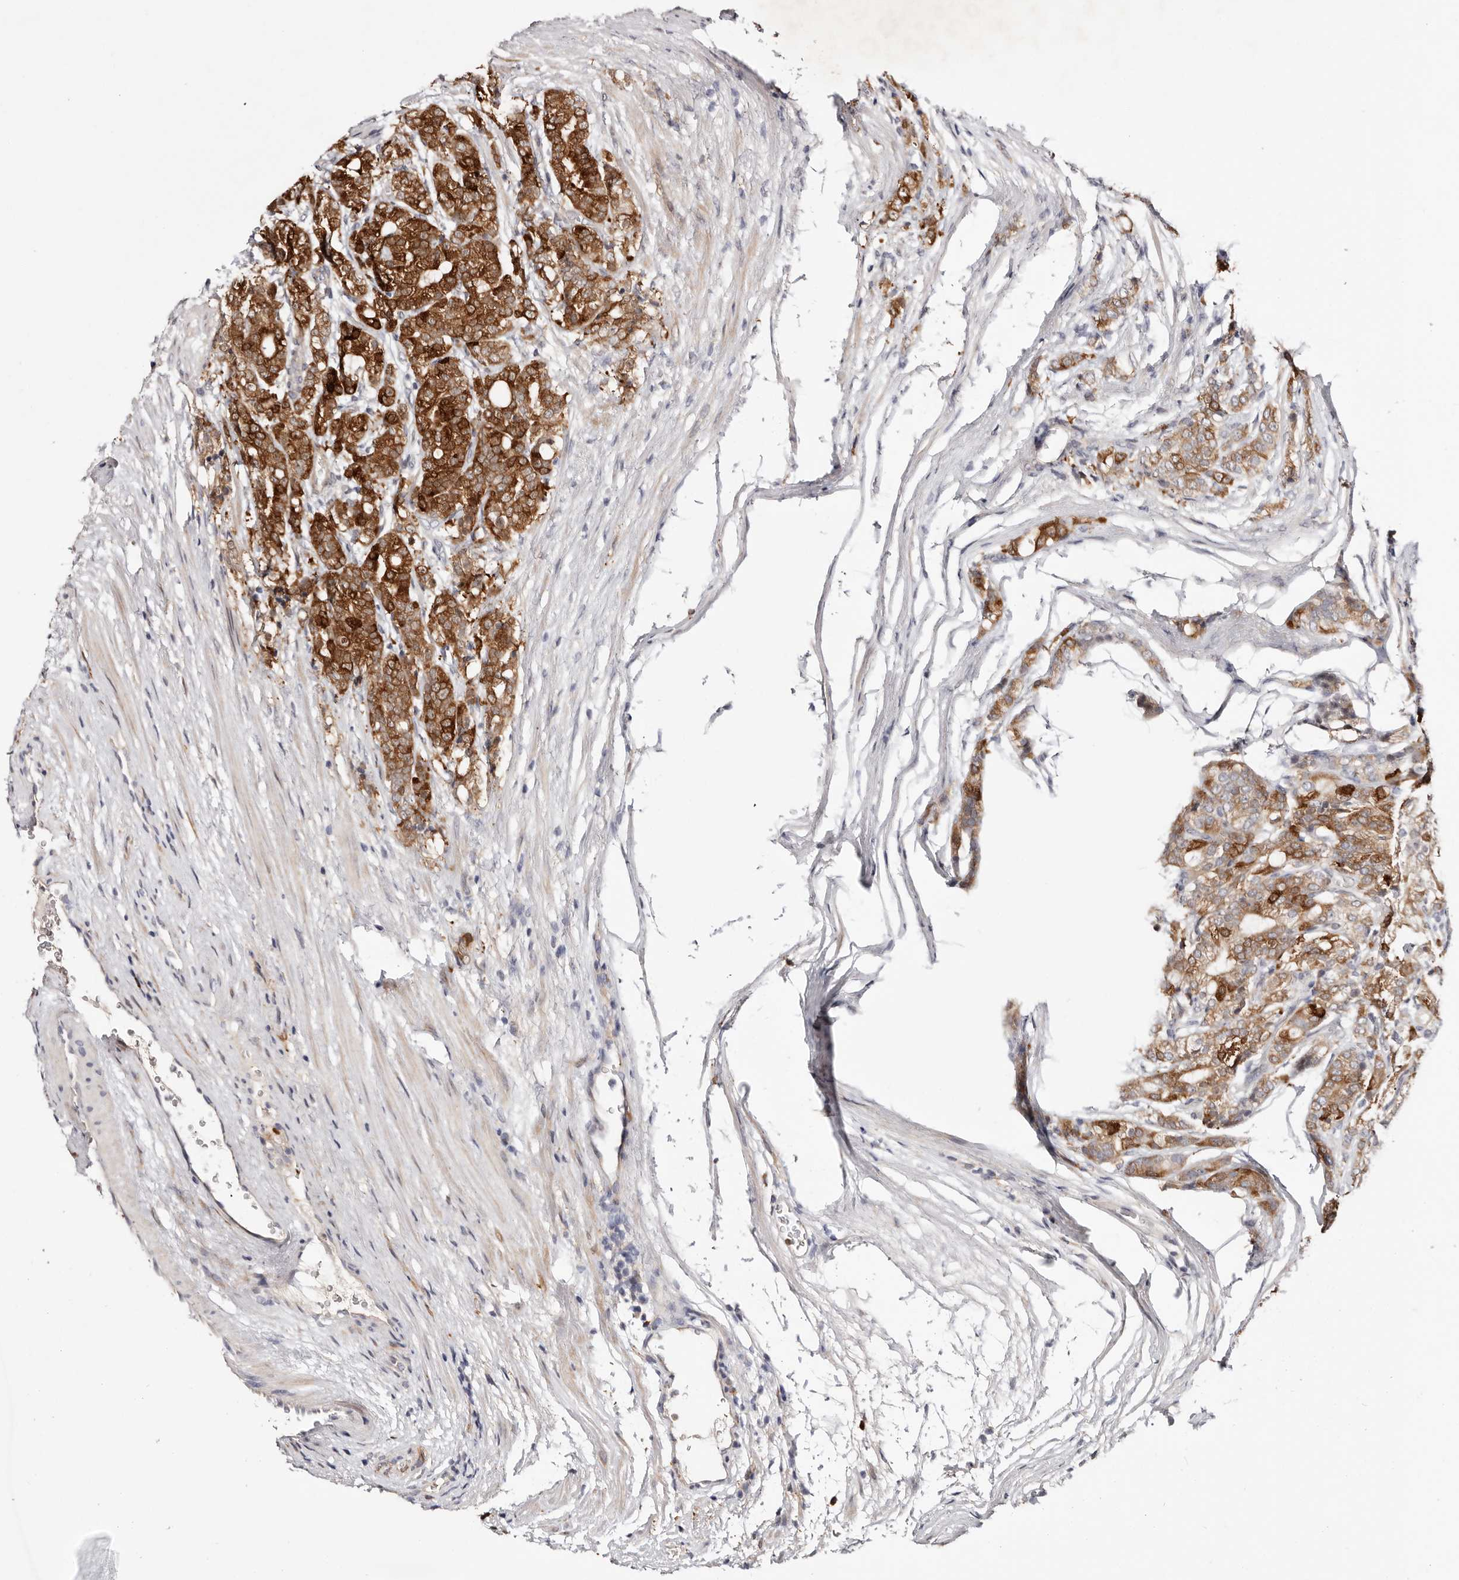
{"staining": {"intensity": "strong", "quantity": ">75%", "location": "cytoplasmic/membranous"}, "tissue": "prostate cancer", "cell_type": "Tumor cells", "image_type": "cancer", "snomed": [{"axis": "morphology", "description": "Adenocarcinoma, High grade"}, {"axis": "topography", "description": "Prostate"}], "caption": "A photomicrograph of prostate adenocarcinoma (high-grade) stained for a protein exhibits strong cytoplasmic/membranous brown staining in tumor cells.", "gene": "GFOD1", "patient": {"sex": "male", "age": 57}}